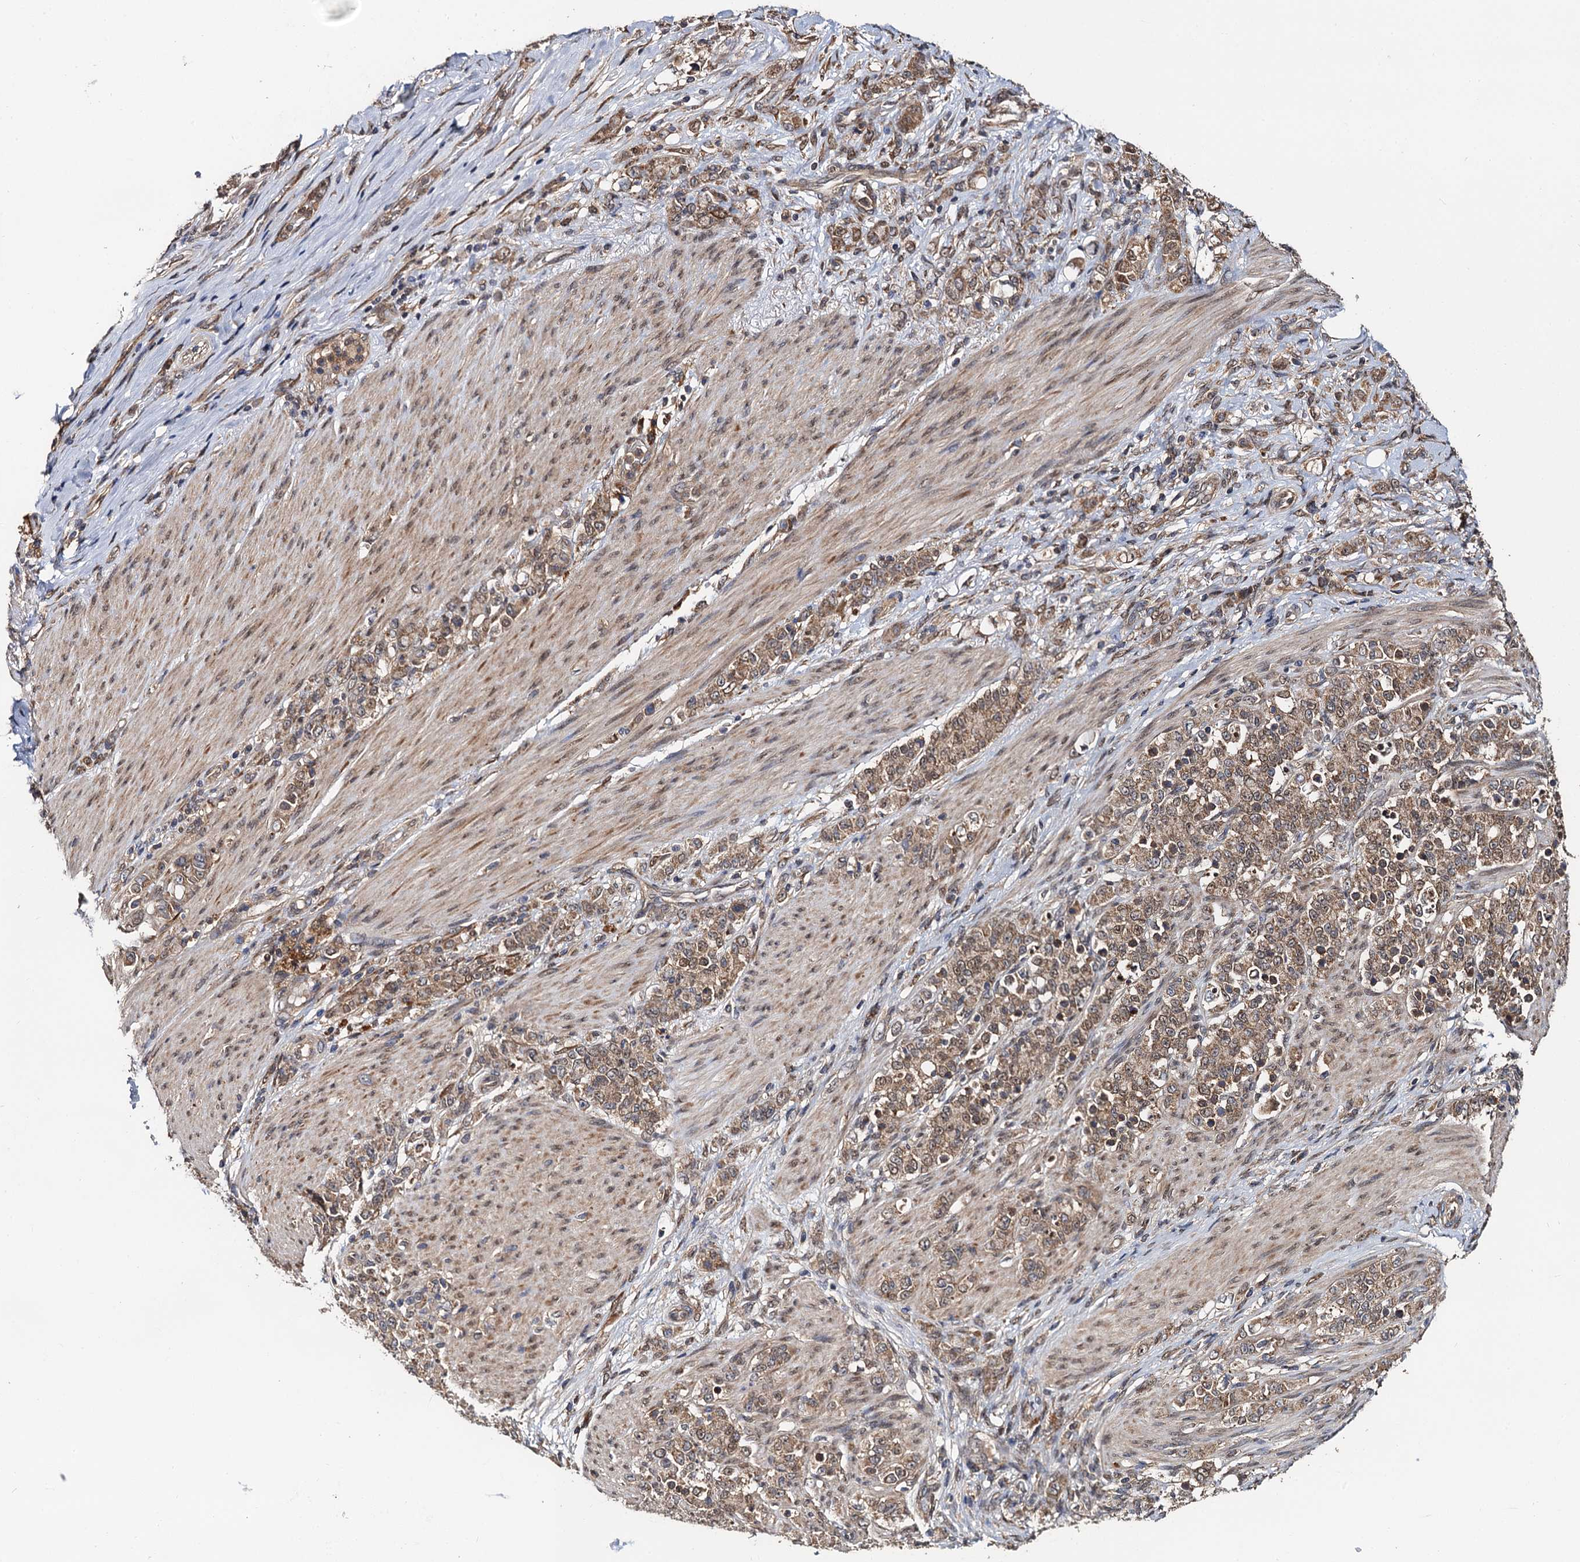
{"staining": {"intensity": "moderate", "quantity": ">75%", "location": "cytoplasmic/membranous"}, "tissue": "stomach cancer", "cell_type": "Tumor cells", "image_type": "cancer", "snomed": [{"axis": "morphology", "description": "Adenocarcinoma, NOS"}, {"axis": "topography", "description": "Stomach"}], "caption": "This photomicrograph demonstrates immunohistochemistry (IHC) staining of human adenocarcinoma (stomach), with medium moderate cytoplasmic/membranous expression in approximately >75% of tumor cells.", "gene": "MIER2", "patient": {"sex": "female", "age": 79}}